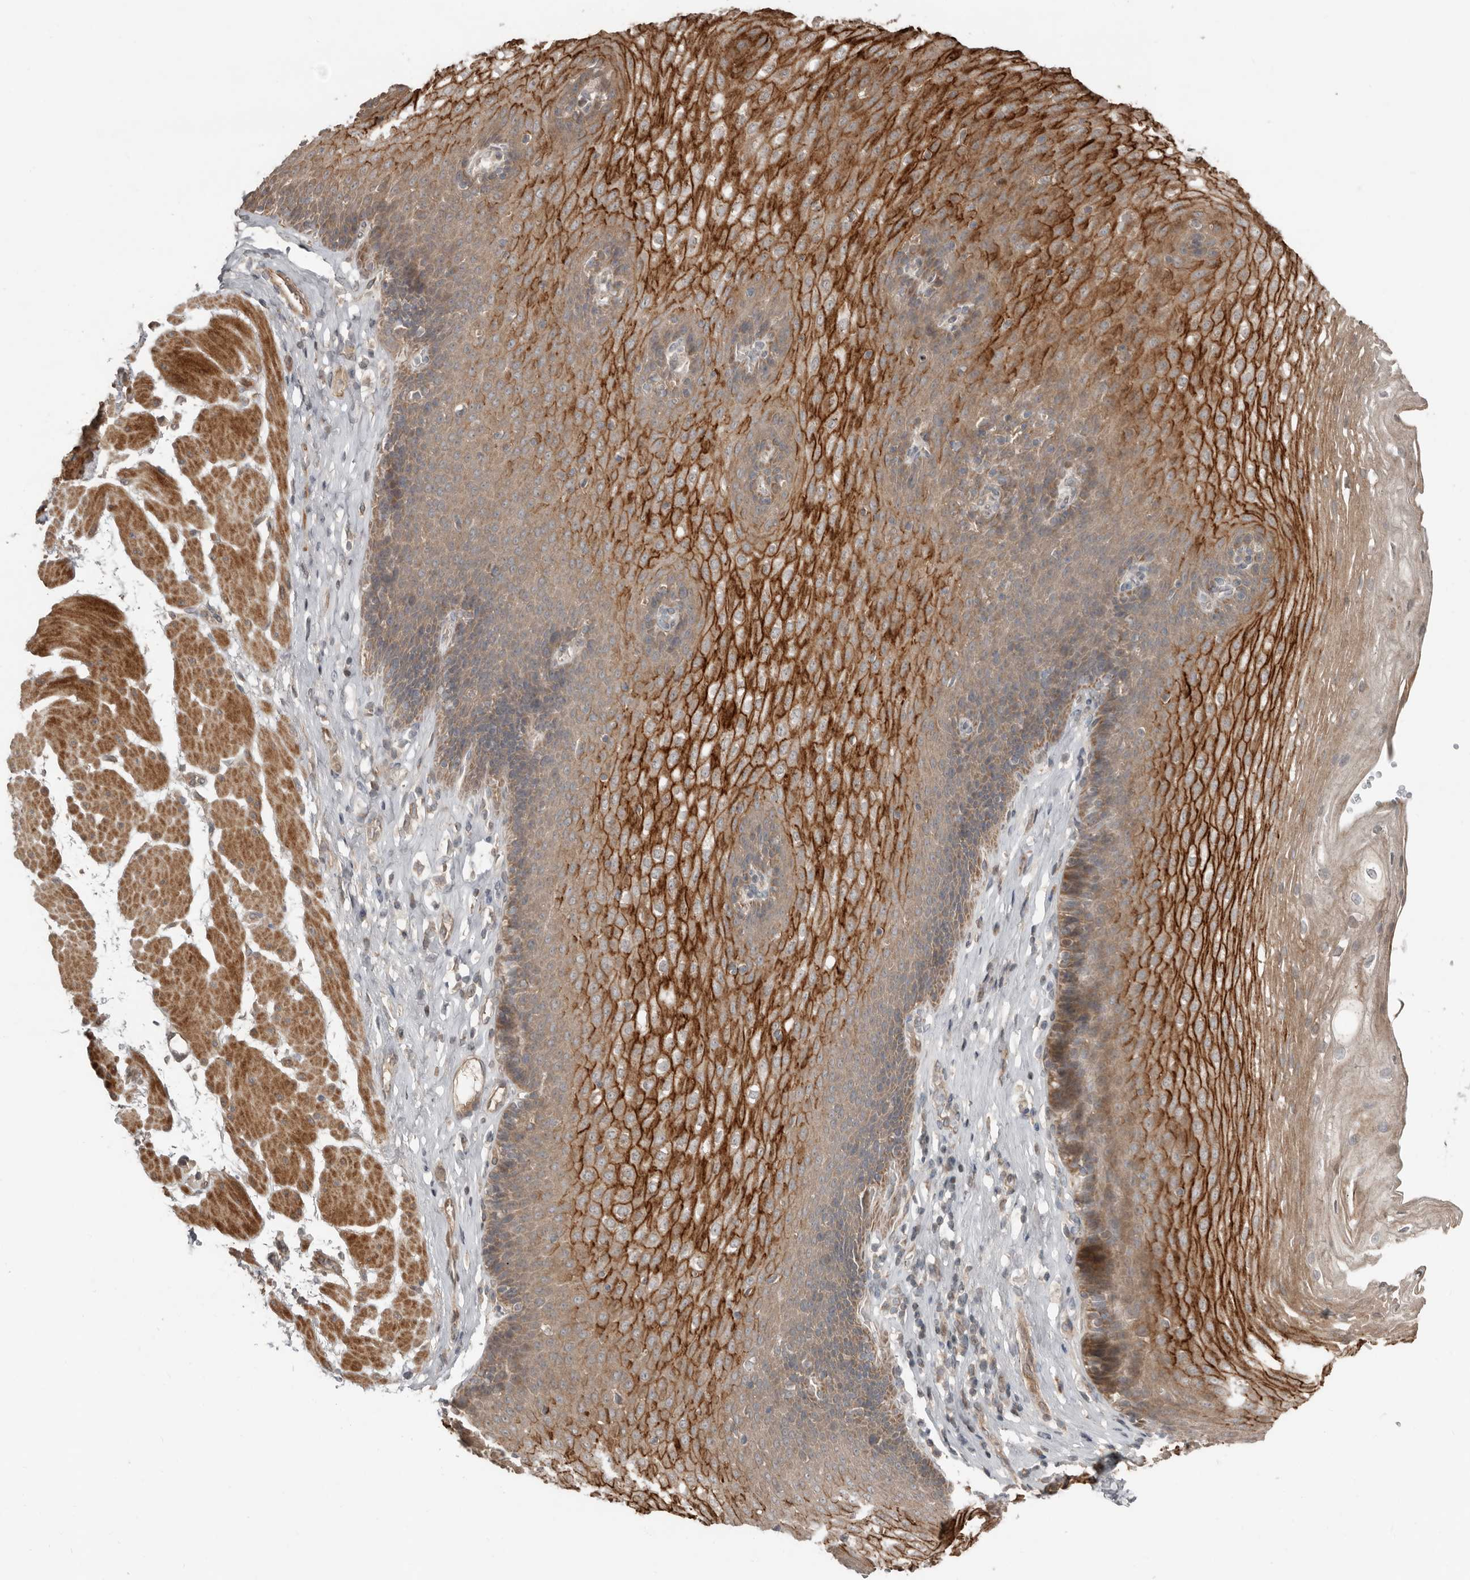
{"staining": {"intensity": "strong", "quantity": "25%-75%", "location": "cytoplasmic/membranous"}, "tissue": "esophagus", "cell_type": "Squamous epithelial cells", "image_type": "normal", "snomed": [{"axis": "morphology", "description": "Normal tissue, NOS"}, {"axis": "topography", "description": "Esophagus"}], "caption": "IHC of normal human esophagus exhibits high levels of strong cytoplasmic/membranous staining in about 25%-75% of squamous epithelial cells. The staining was performed using DAB, with brown indicating positive protein expression. Nuclei are stained blue with hematoxylin.", "gene": "SLC6A7", "patient": {"sex": "female", "age": 66}}